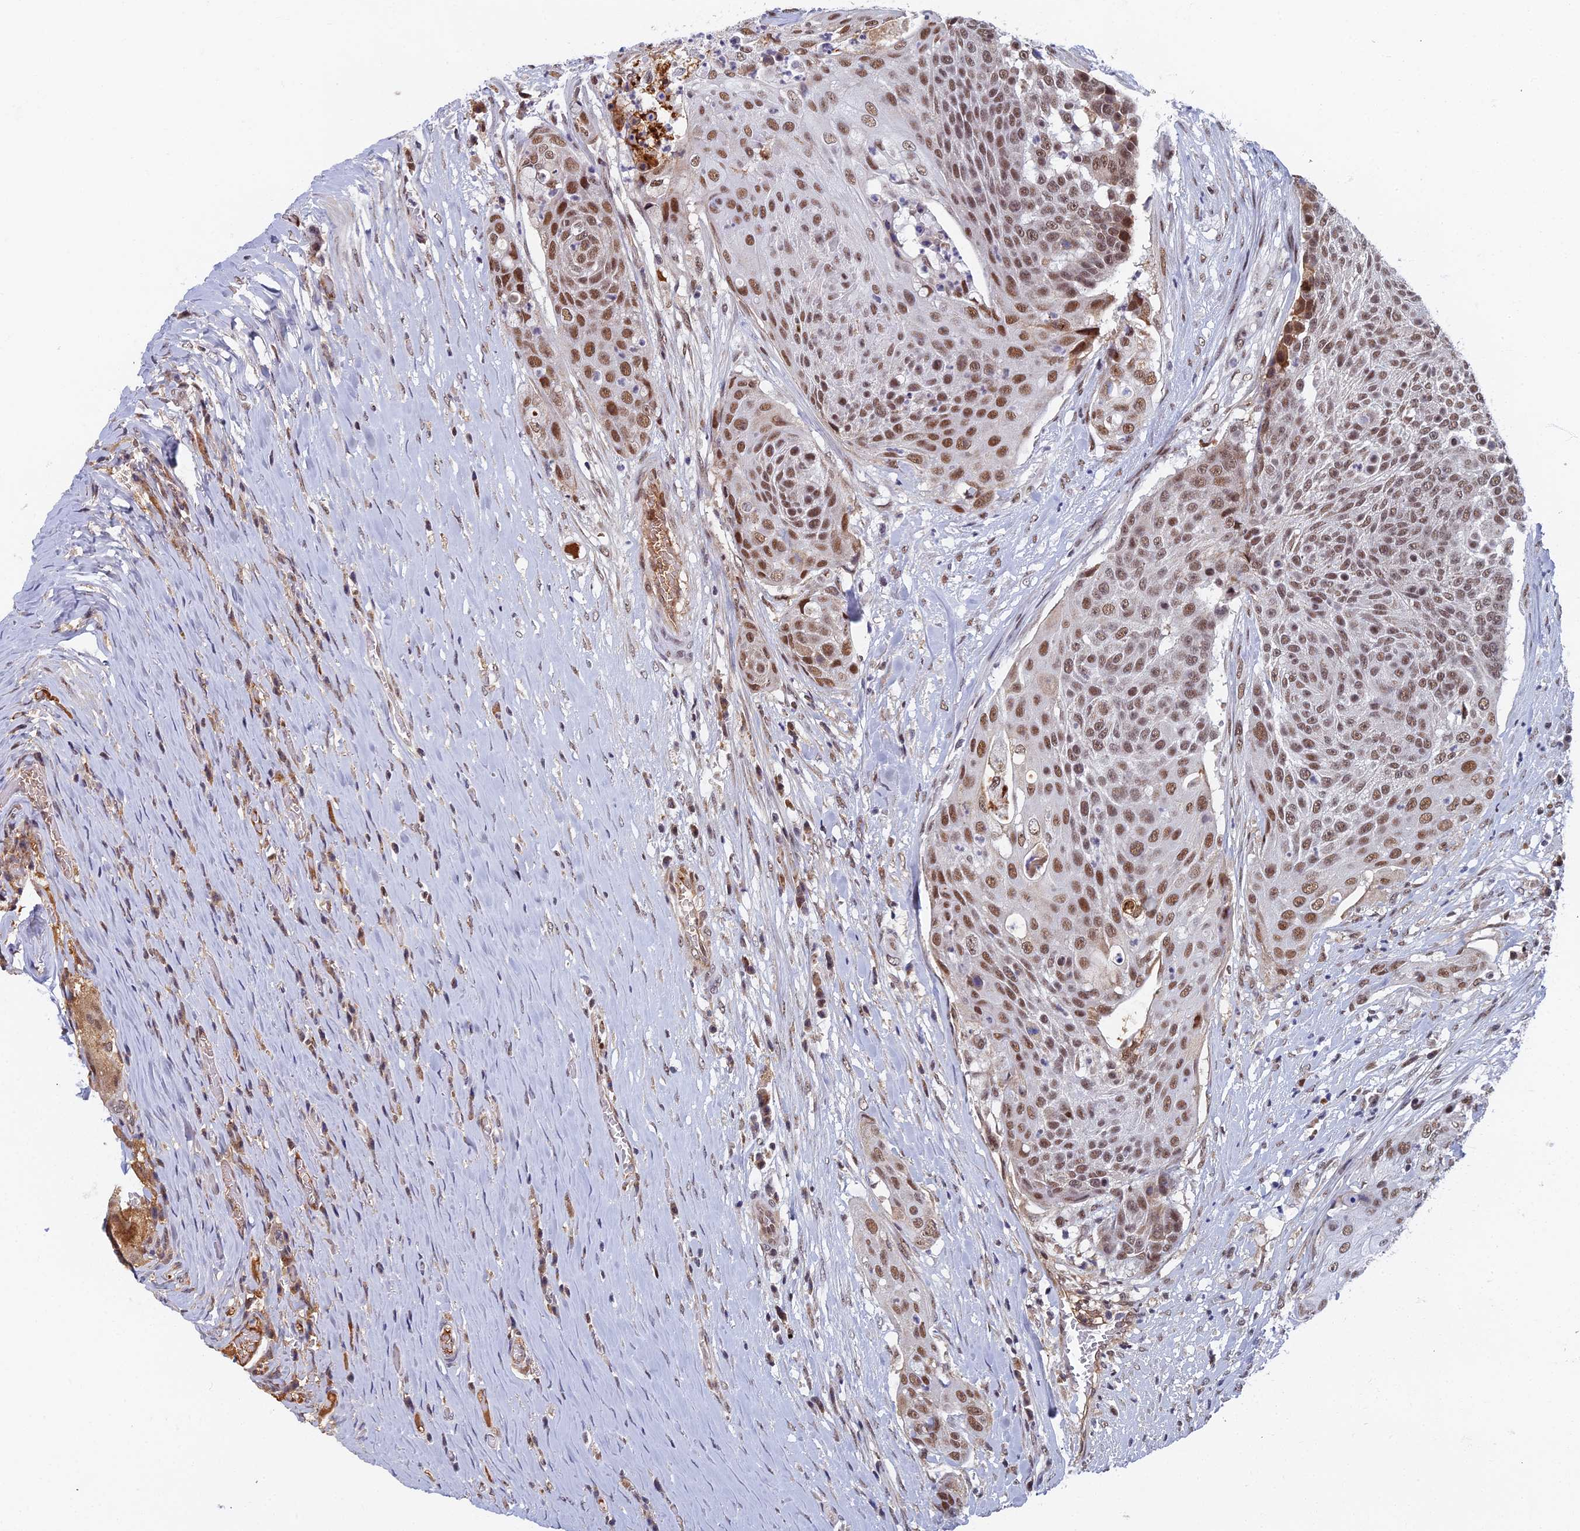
{"staining": {"intensity": "moderate", "quantity": ">75%", "location": "nuclear"}, "tissue": "urothelial cancer", "cell_type": "Tumor cells", "image_type": "cancer", "snomed": [{"axis": "morphology", "description": "Urothelial carcinoma, High grade"}, {"axis": "topography", "description": "Urinary bladder"}], "caption": "Protein expression analysis of urothelial cancer exhibits moderate nuclear expression in approximately >75% of tumor cells. The staining was performed using DAB (3,3'-diaminobenzidine), with brown indicating positive protein expression. Nuclei are stained blue with hematoxylin.", "gene": "TAF13", "patient": {"sex": "female", "age": 63}}